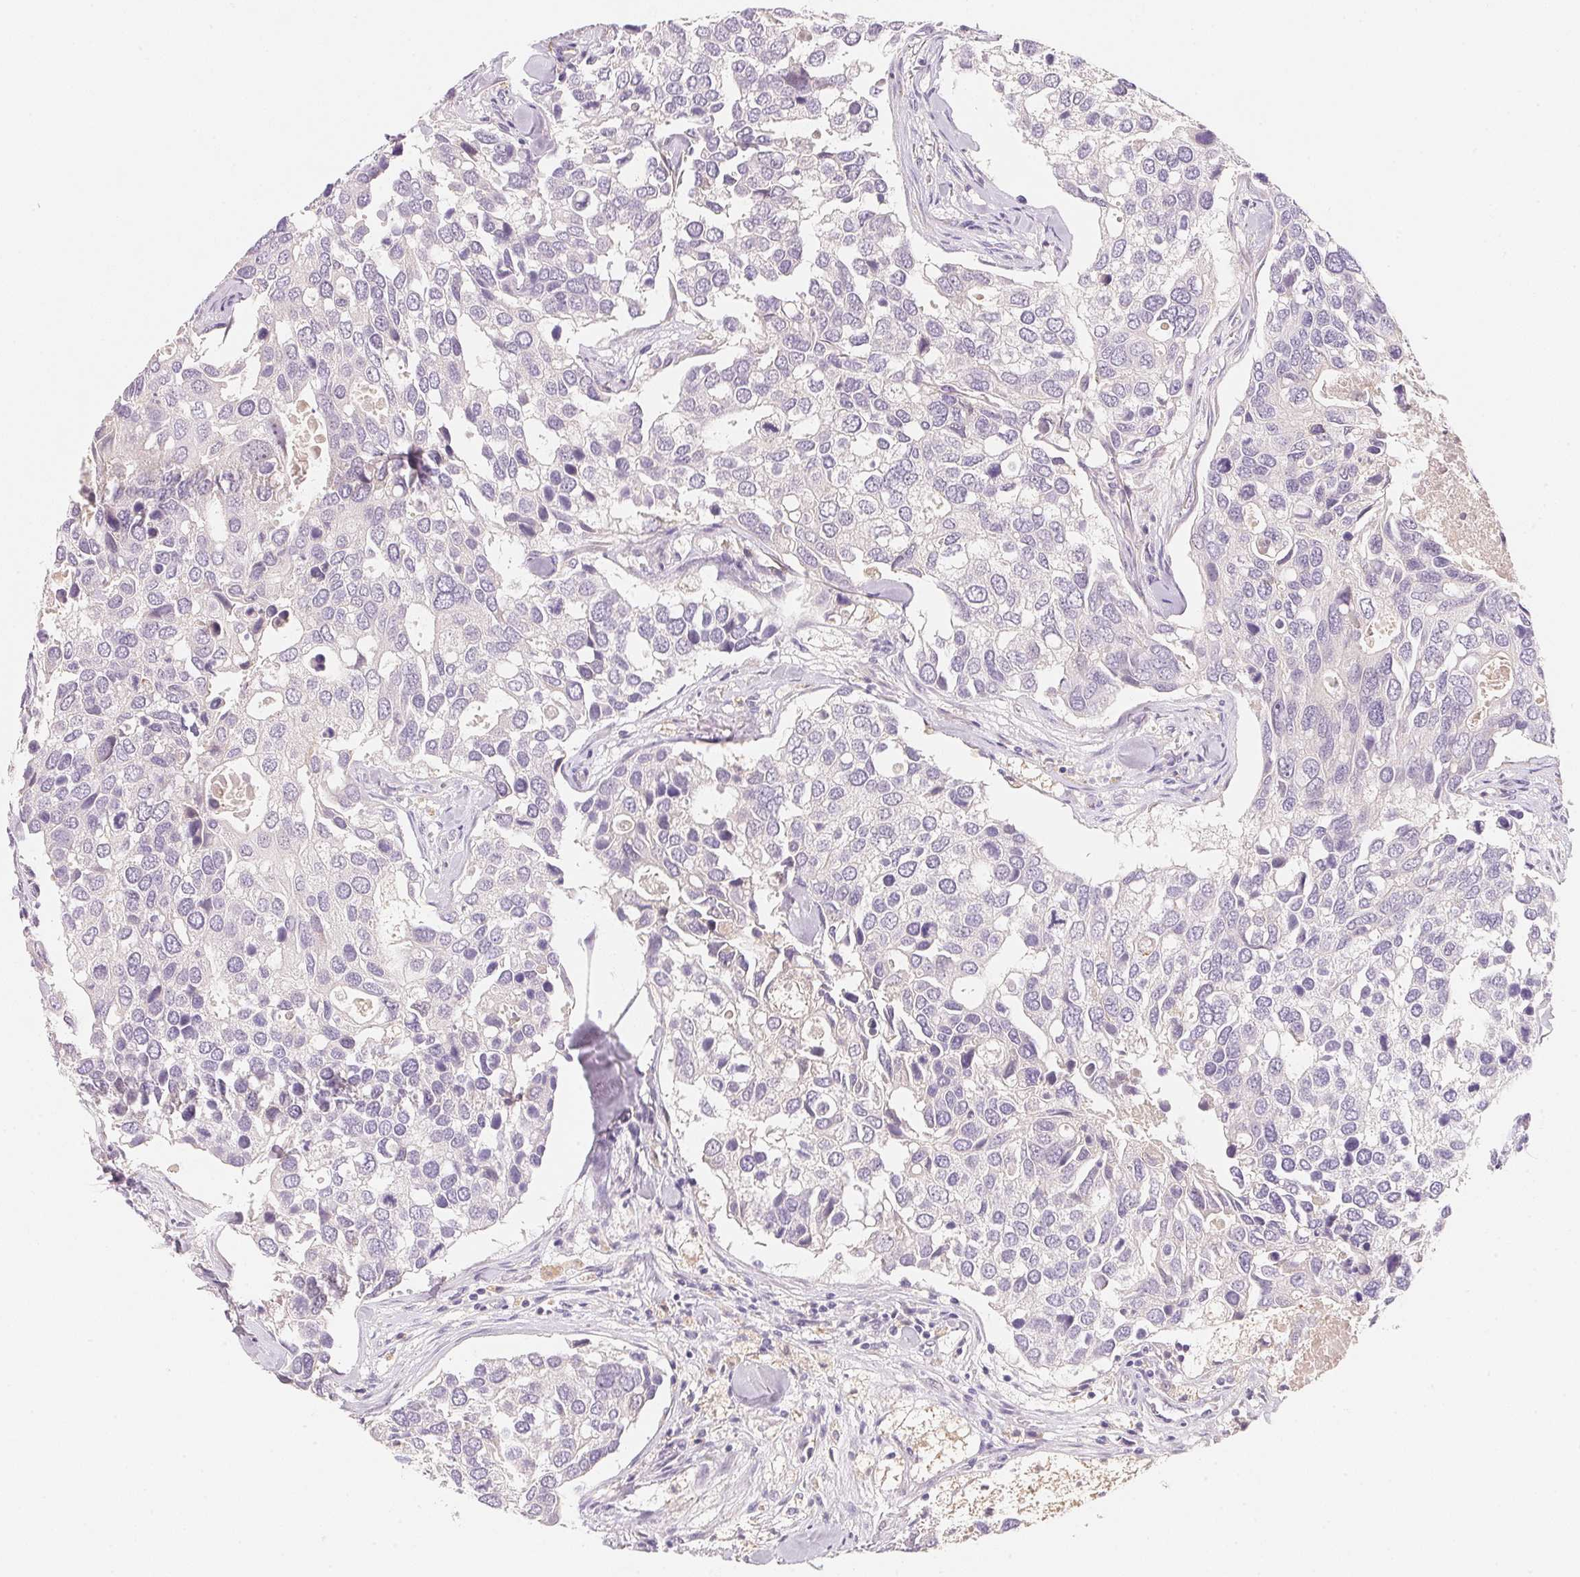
{"staining": {"intensity": "negative", "quantity": "none", "location": "none"}, "tissue": "breast cancer", "cell_type": "Tumor cells", "image_type": "cancer", "snomed": [{"axis": "morphology", "description": "Duct carcinoma"}, {"axis": "topography", "description": "Breast"}], "caption": "Photomicrograph shows no protein staining in tumor cells of breast invasive ductal carcinoma tissue. (DAB (3,3'-diaminobenzidine) immunohistochemistry, high magnification).", "gene": "MCOLN3", "patient": {"sex": "female", "age": 83}}